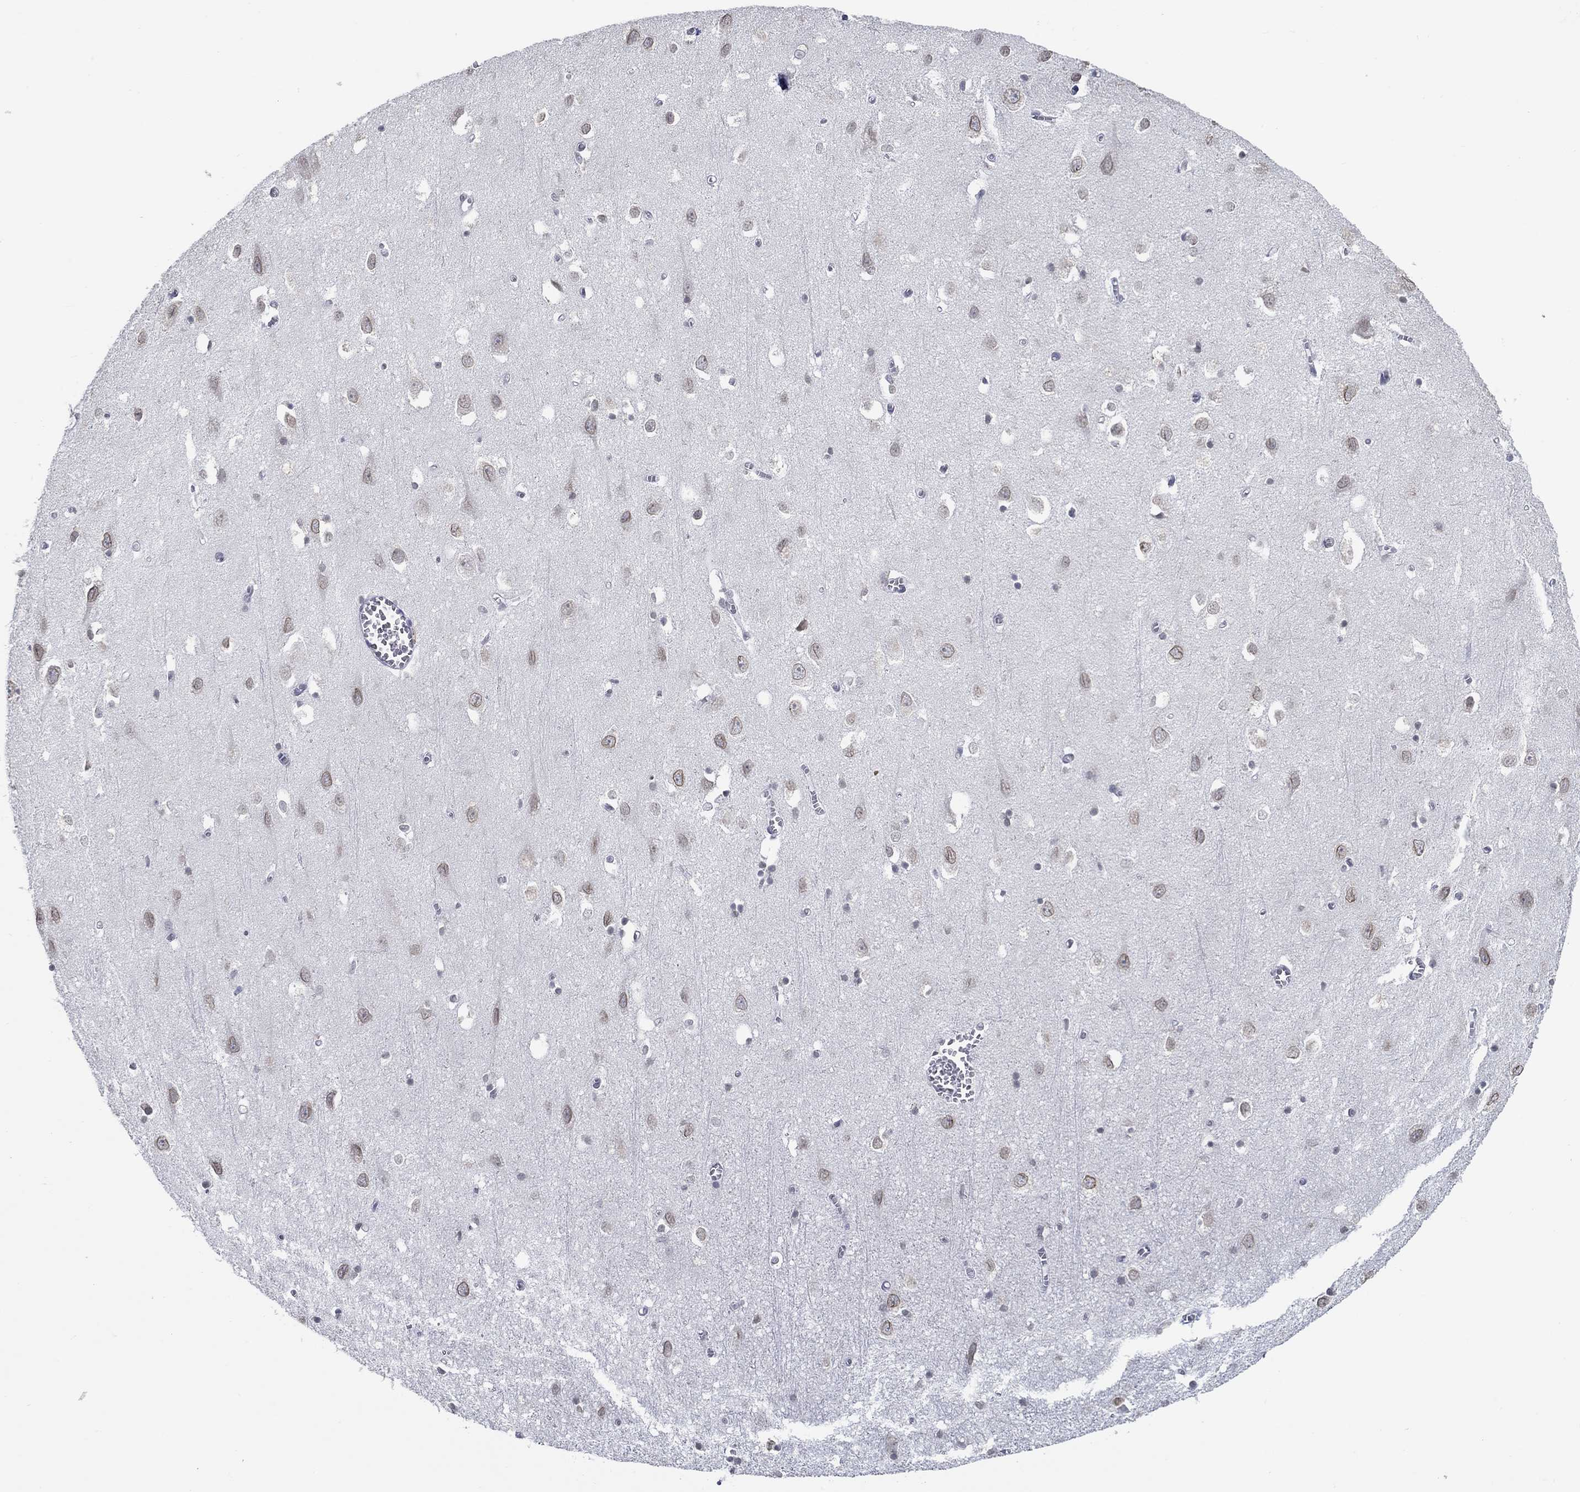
{"staining": {"intensity": "negative", "quantity": "none", "location": "none"}, "tissue": "cerebral cortex", "cell_type": "Endothelial cells", "image_type": "normal", "snomed": [{"axis": "morphology", "description": "Normal tissue, NOS"}, {"axis": "topography", "description": "Cerebral cortex"}], "caption": "The micrograph shows no significant expression in endothelial cells of cerebral cortex. (DAB (3,3'-diaminobenzidine) IHC, high magnification).", "gene": "NUP155", "patient": {"sex": "male", "age": 70}}